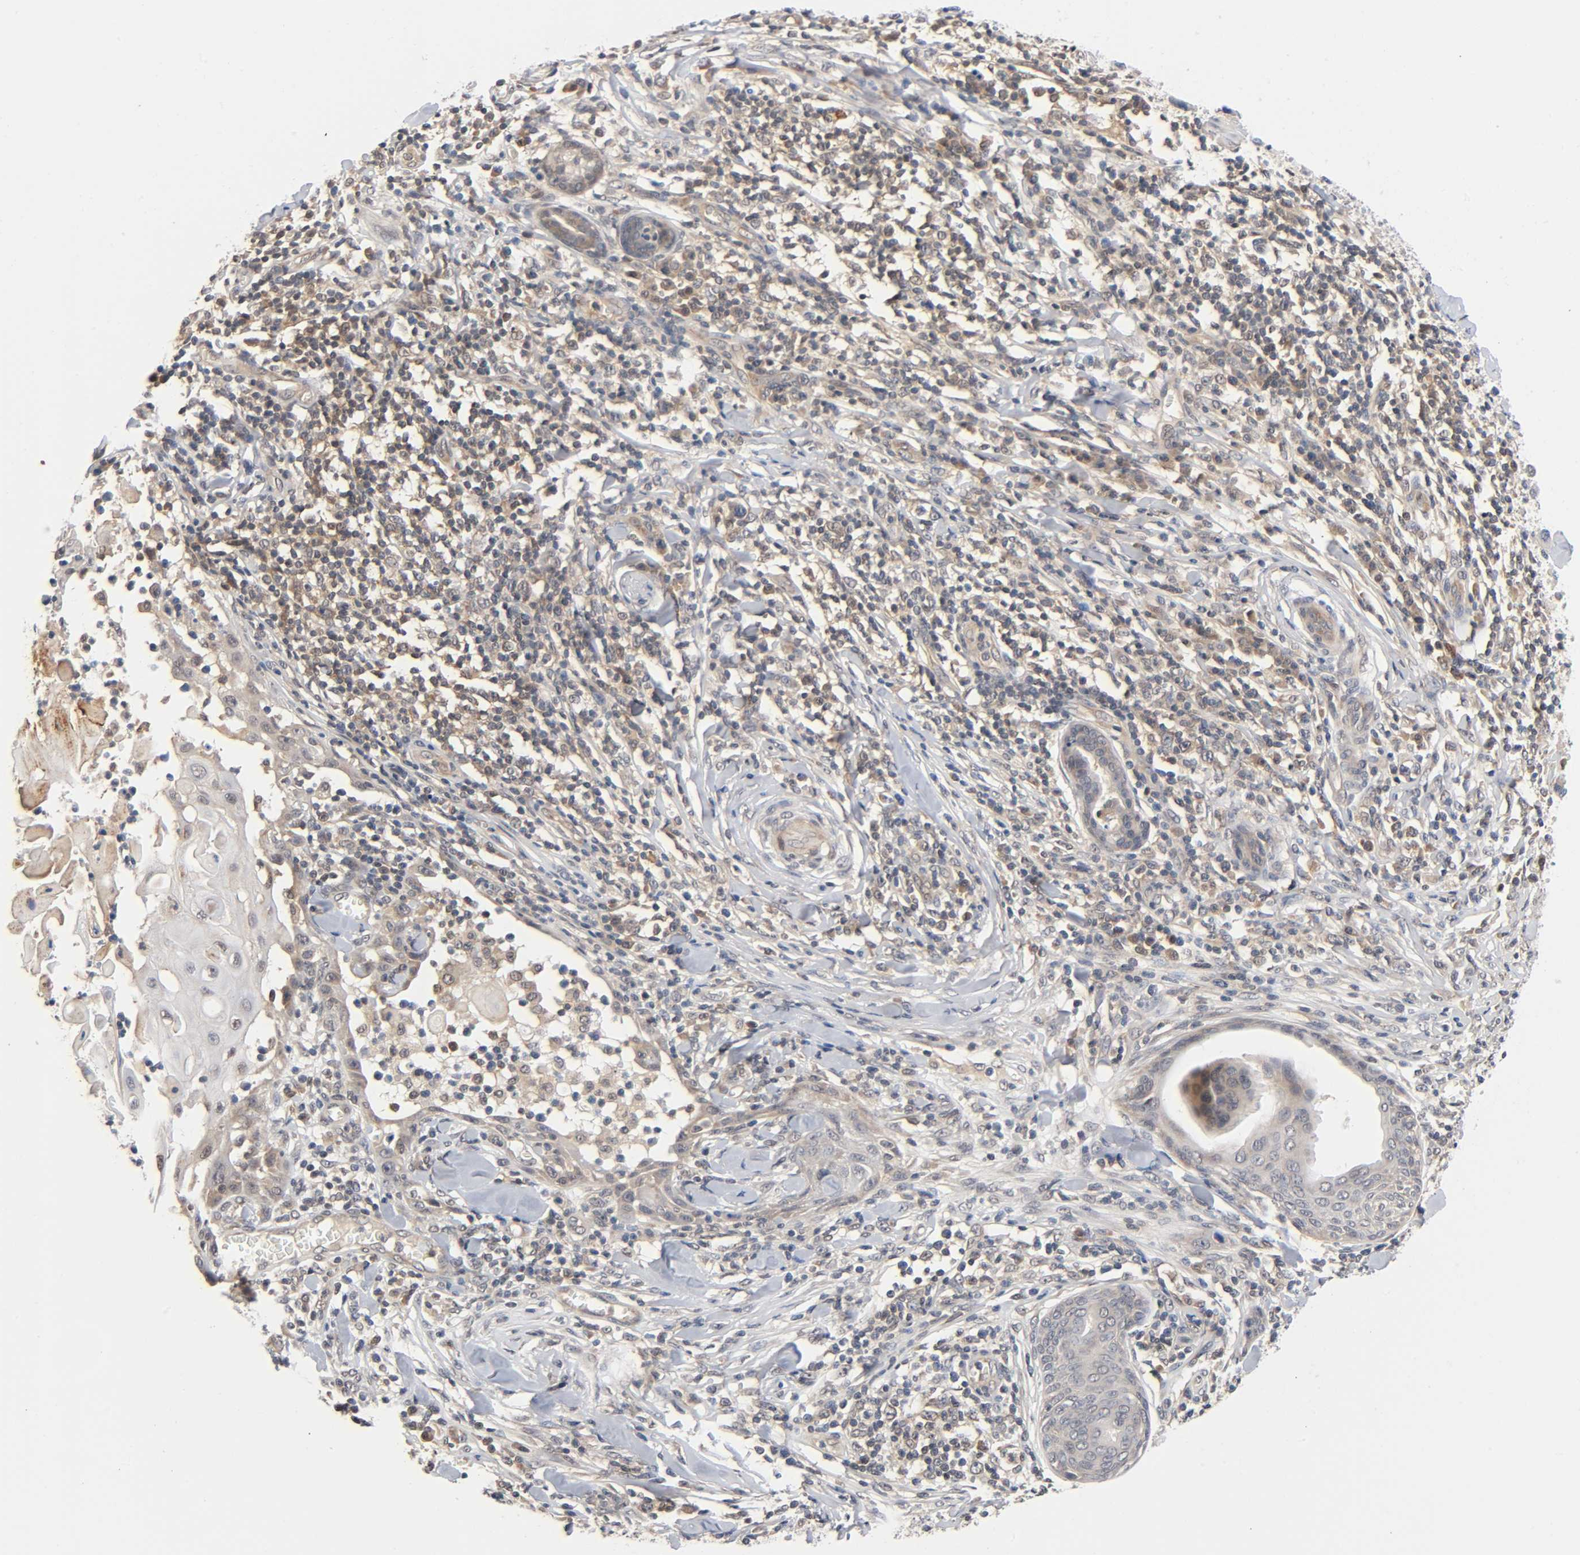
{"staining": {"intensity": "moderate", "quantity": "25%-75%", "location": "cytoplasmic/membranous"}, "tissue": "skin cancer", "cell_type": "Tumor cells", "image_type": "cancer", "snomed": [{"axis": "morphology", "description": "Squamous cell carcinoma, NOS"}, {"axis": "topography", "description": "Skin"}], "caption": "An image of human skin cancer (squamous cell carcinoma) stained for a protein exhibits moderate cytoplasmic/membranous brown staining in tumor cells.", "gene": "PRKAB1", "patient": {"sex": "male", "age": 24}}